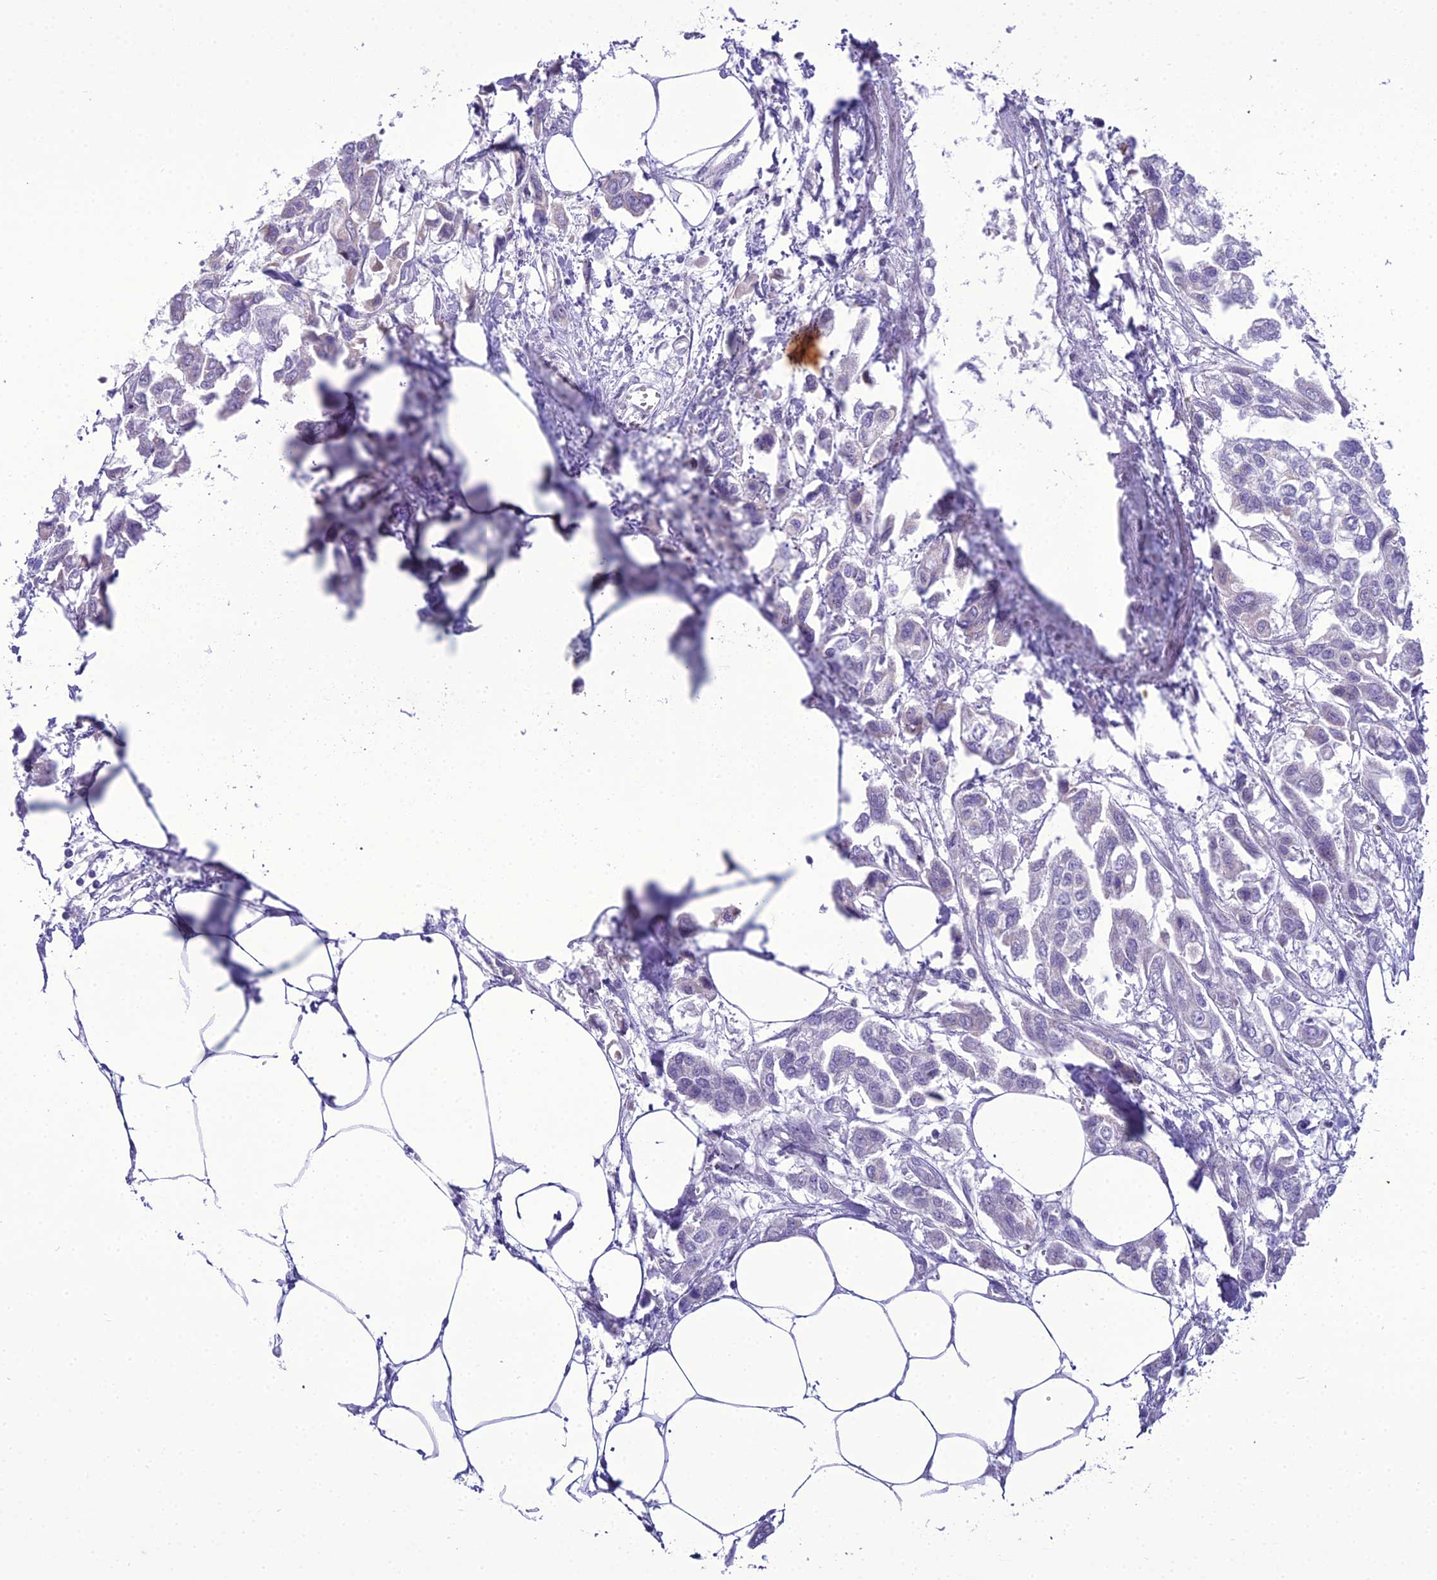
{"staining": {"intensity": "negative", "quantity": "none", "location": "none"}, "tissue": "urothelial cancer", "cell_type": "Tumor cells", "image_type": "cancer", "snomed": [{"axis": "morphology", "description": "Urothelial carcinoma, High grade"}, {"axis": "topography", "description": "Urinary bladder"}], "caption": "High power microscopy micrograph of an IHC image of urothelial cancer, revealing no significant expression in tumor cells.", "gene": "B9D2", "patient": {"sex": "male", "age": 67}}